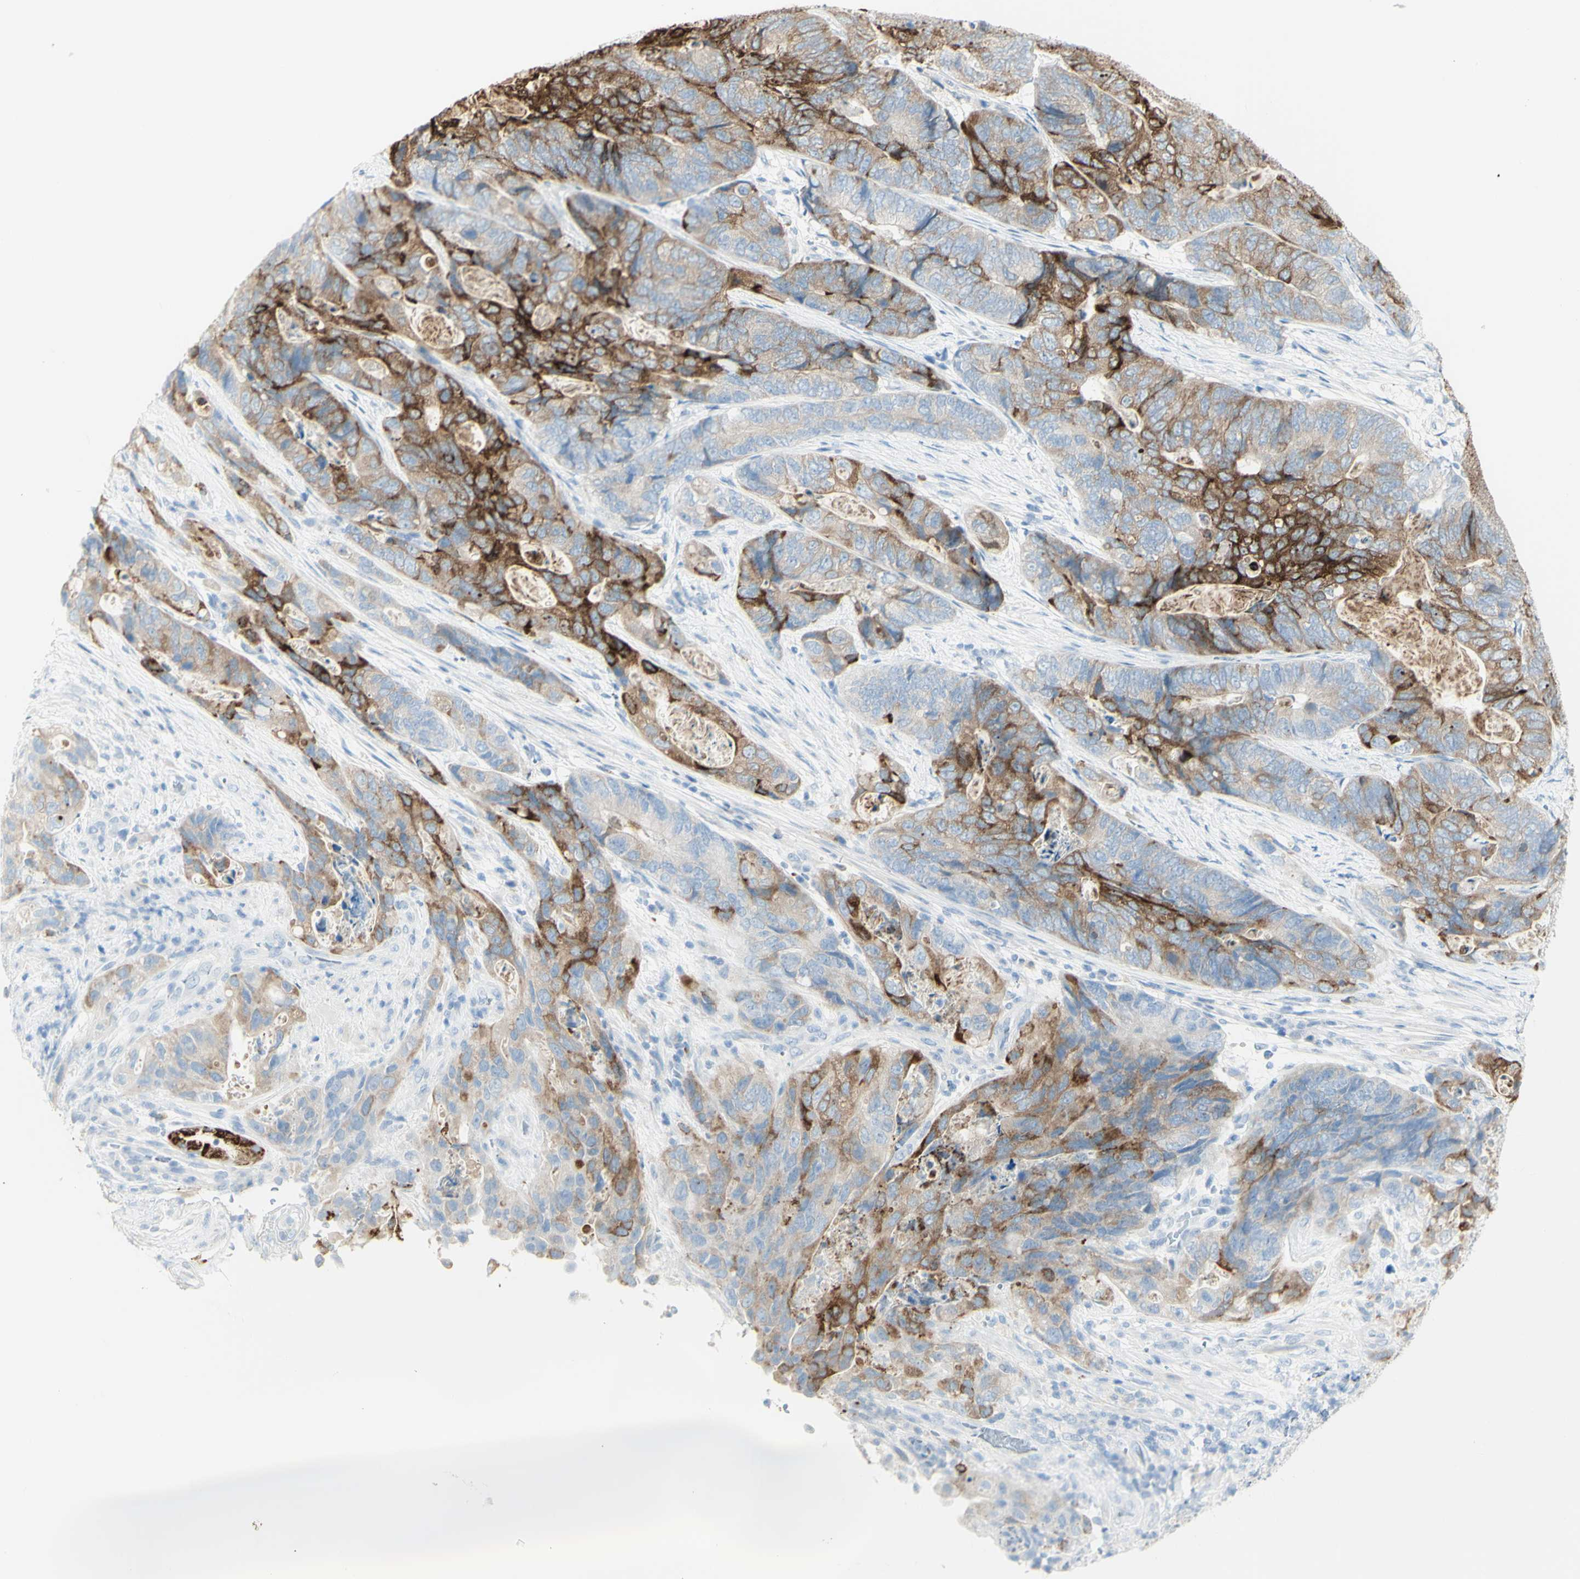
{"staining": {"intensity": "strong", "quantity": ">75%", "location": "cytoplasmic/membranous"}, "tissue": "stomach cancer", "cell_type": "Tumor cells", "image_type": "cancer", "snomed": [{"axis": "morphology", "description": "Adenocarcinoma, NOS"}, {"axis": "topography", "description": "Stomach"}], "caption": "Tumor cells display strong cytoplasmic/membranous positivity in about >75% of cells in stomach cancer (adenocarcinoma).", "gene": "LETM1", "patient": {"sex": "female", "age": 89}}